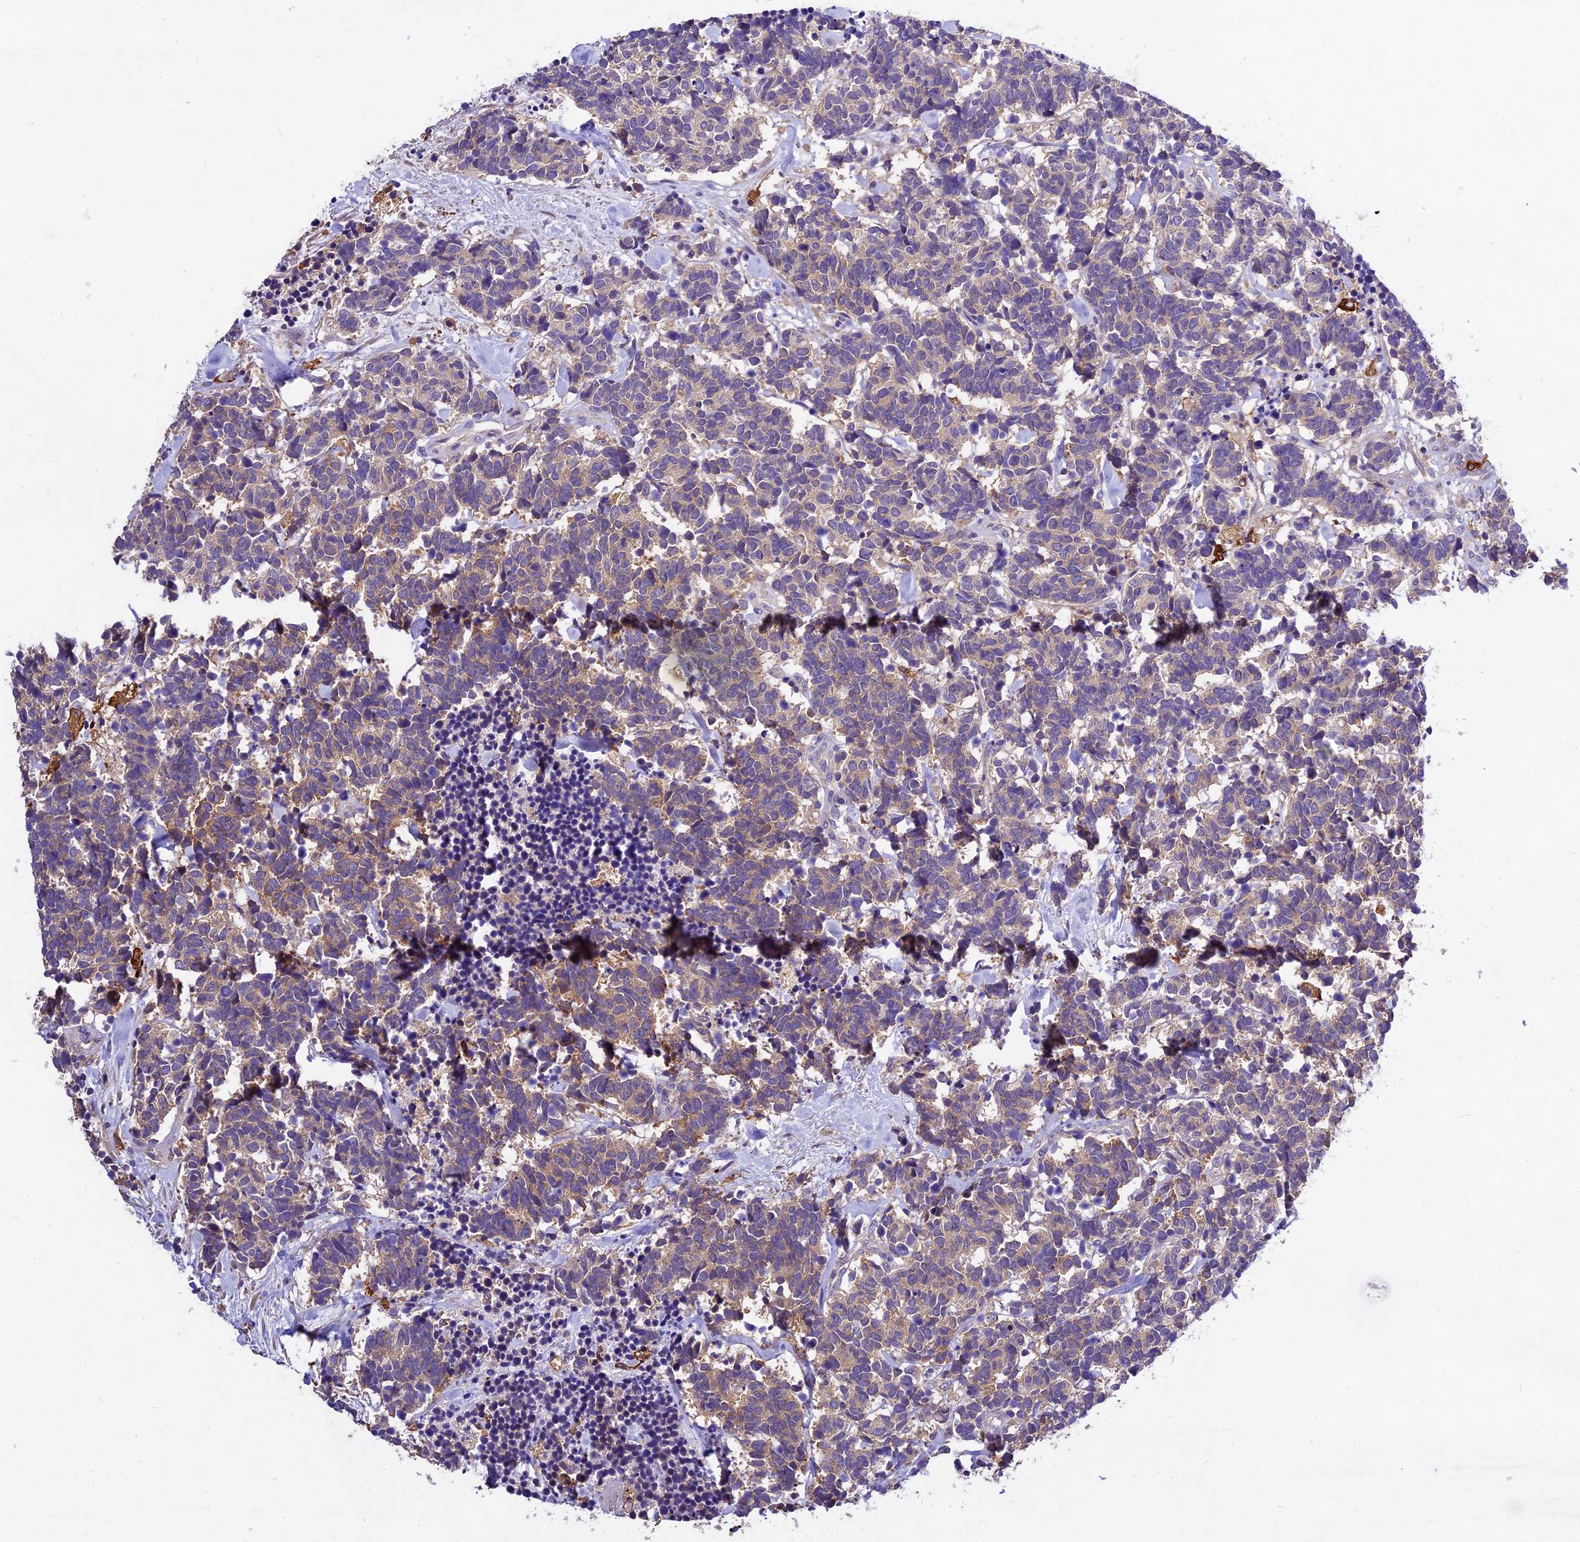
{"staining": {"intensity": "weak", "quantity": "25%-75%", "location": "cytoplasmic/membranous"}, "tissue": "carcinoid", "cell_type": "Tumor cells", "image_type": "cancer", "snomed": [{"axis": "morphology", "description": "Carcinoma, NOS"}, {"axis": "morphology", "description": "Carcinoid, malignant, NOS"}, {"axis": "topography", "description": "Prostate"}], "caption": "Protein staining displays weak cytoplasmic/membranous expression in about 25%-75% of tumor cells in carcinoma.", "gene": "CILP2", "patient": {"sex": "male", "age": 57}}